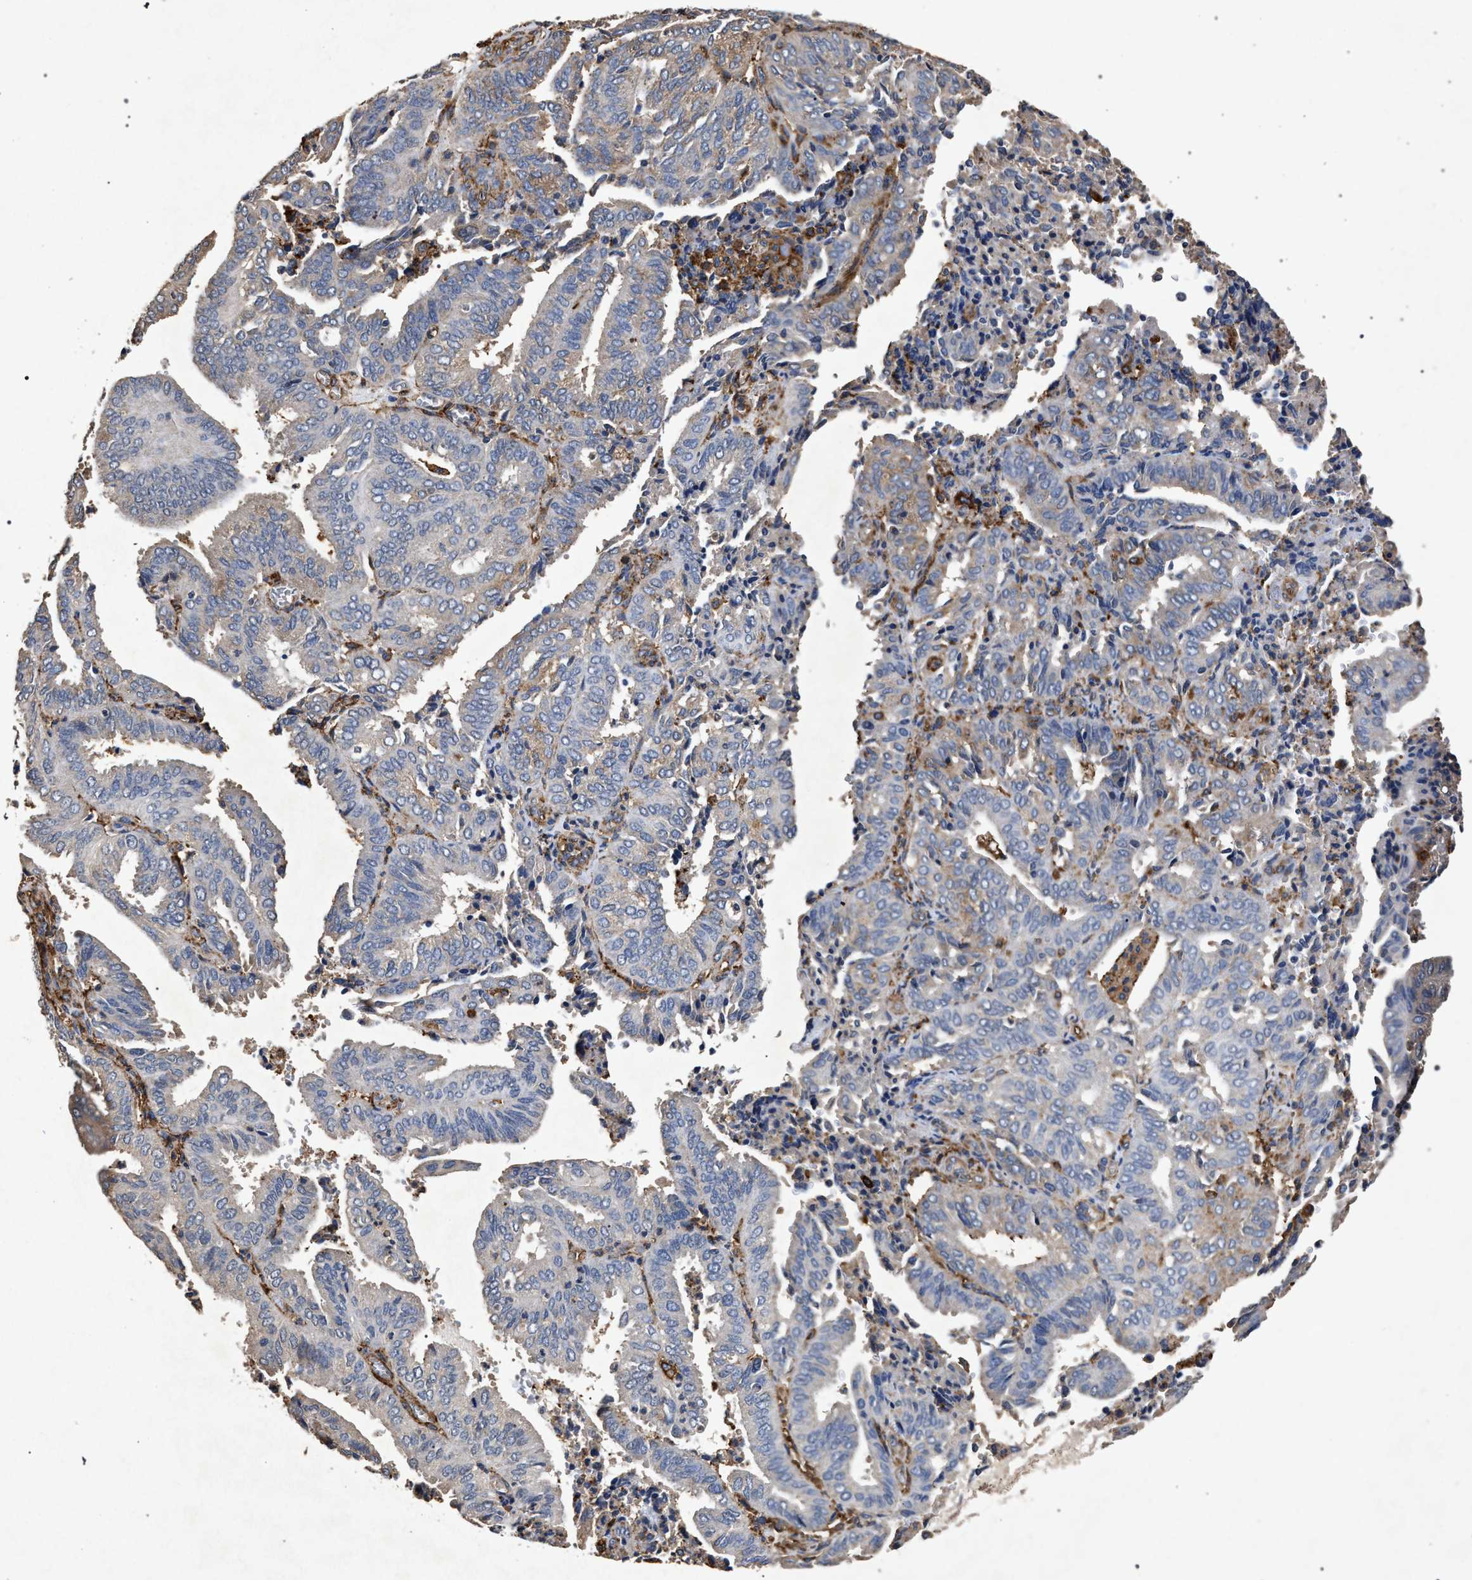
{"staining": {"intensity": "weak", "quantity": "<25%", "location": "cytoplasmic/membranous"}, "tissue": "endometrial cancer", "cell_type": "Tumor cells", "image_type": "cancer", "snomed": [{"axis": "morphology", "description": "Adenocarcinoma, NOS"}, {"axis": "topography", "description": "Uterus"}], "caption": "This histopathology image is of adenocarcinoma (endometrial) stained with immunohistochemistry (IHC) to label a protein in brown with the nuclei are counter-stained blue. There is no staining in tumor cells.", "gene": "MARCKS", "patient": {"sex": "female", "age": 60}}